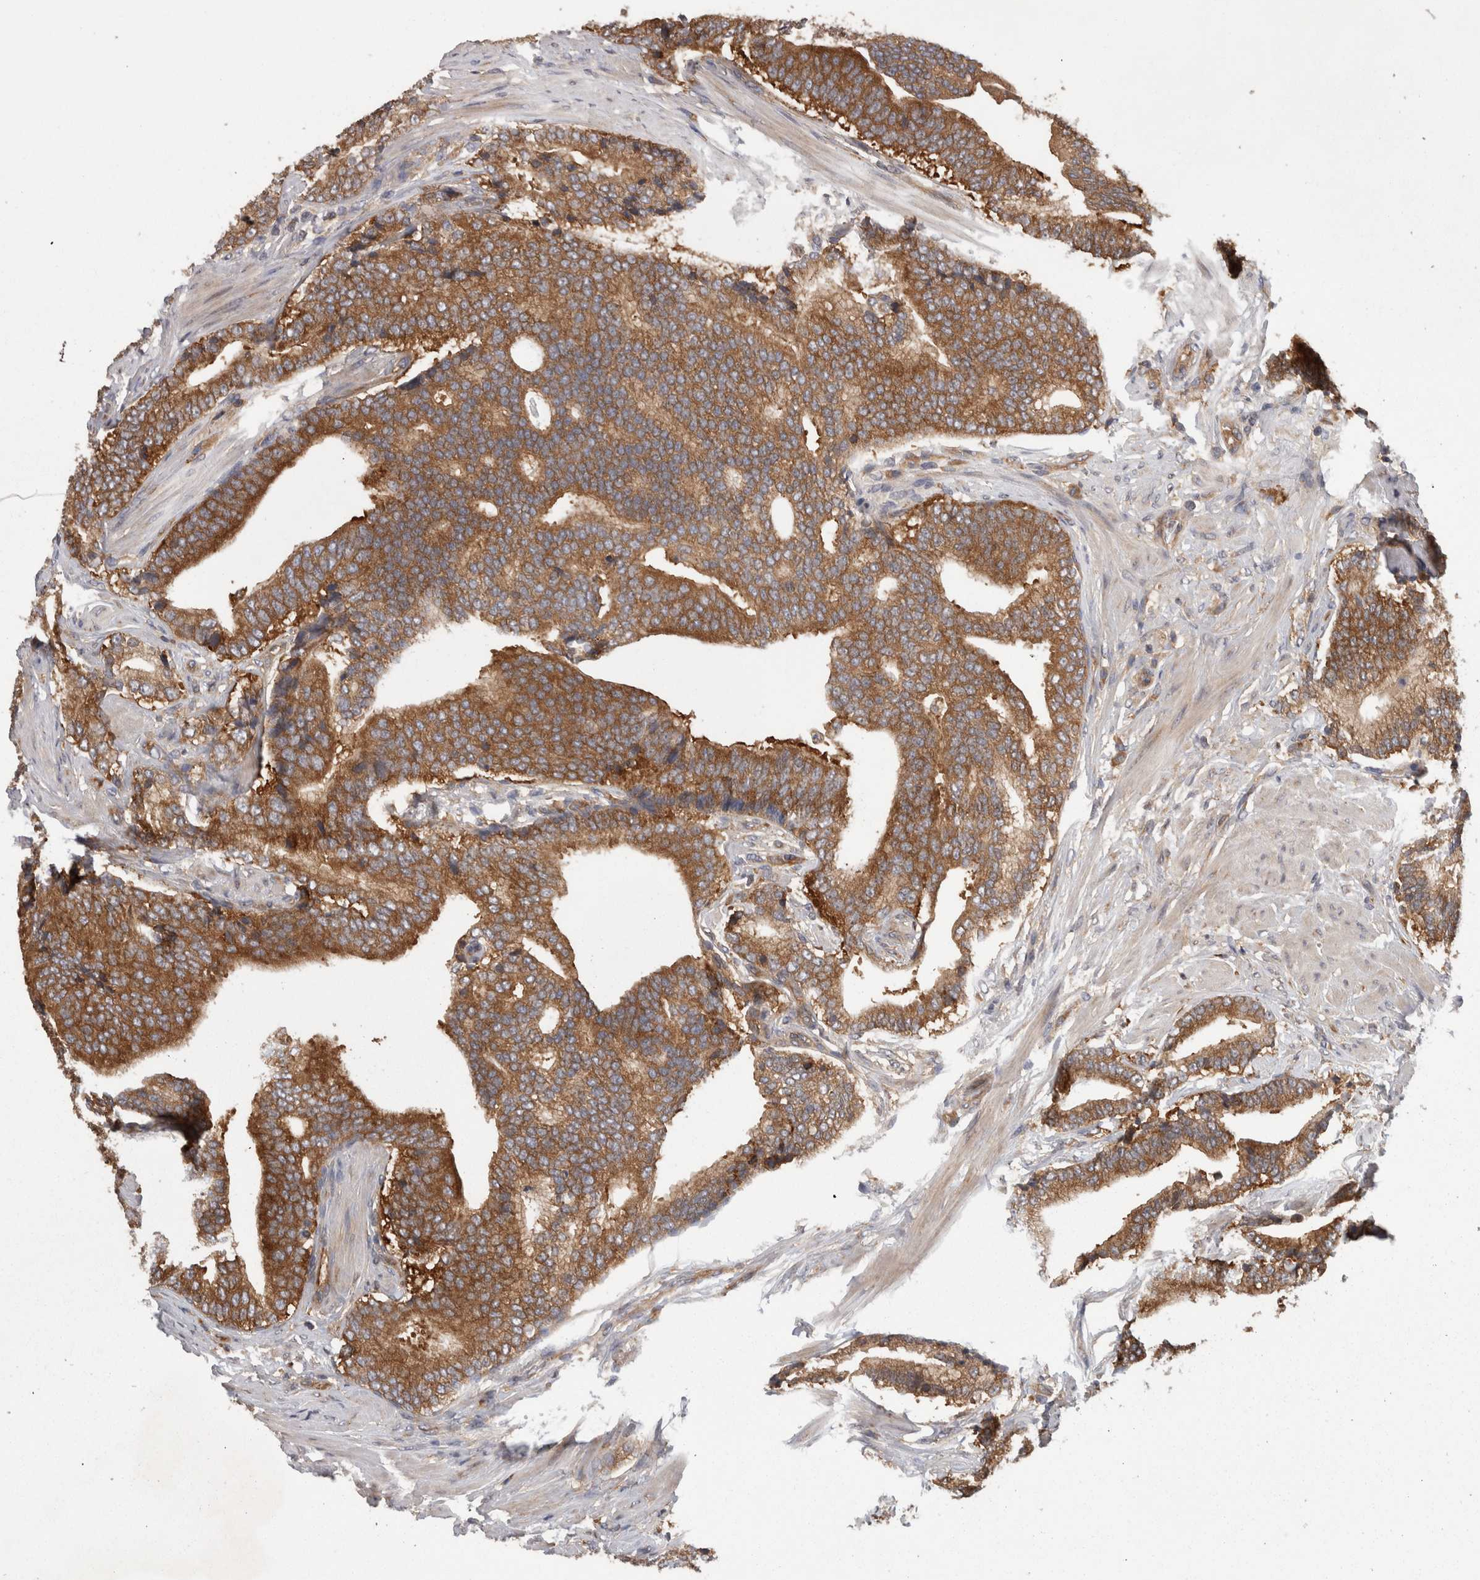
{"staining": {"intensity": "moderate", "quantity": ">75%", "location": "cytoplasmic/membranous"}, "tissue": "prostate cancer", "cell_type": "Tumor cells", "image_type": "cancer", "snomed": [{"axis": "morphology", "description": "Adenocarcinoma, High grade"}, {"axis": "topography", "description": "Prostate"}], "caption": "High-grade adenocarcinoma (prostate) tissue exhibits moderate cytoplasmic/membranous positivity in approximately >75% of tumor cells", "gene": "SMCR8", "patient": {"sex": "male", "age": 55}}